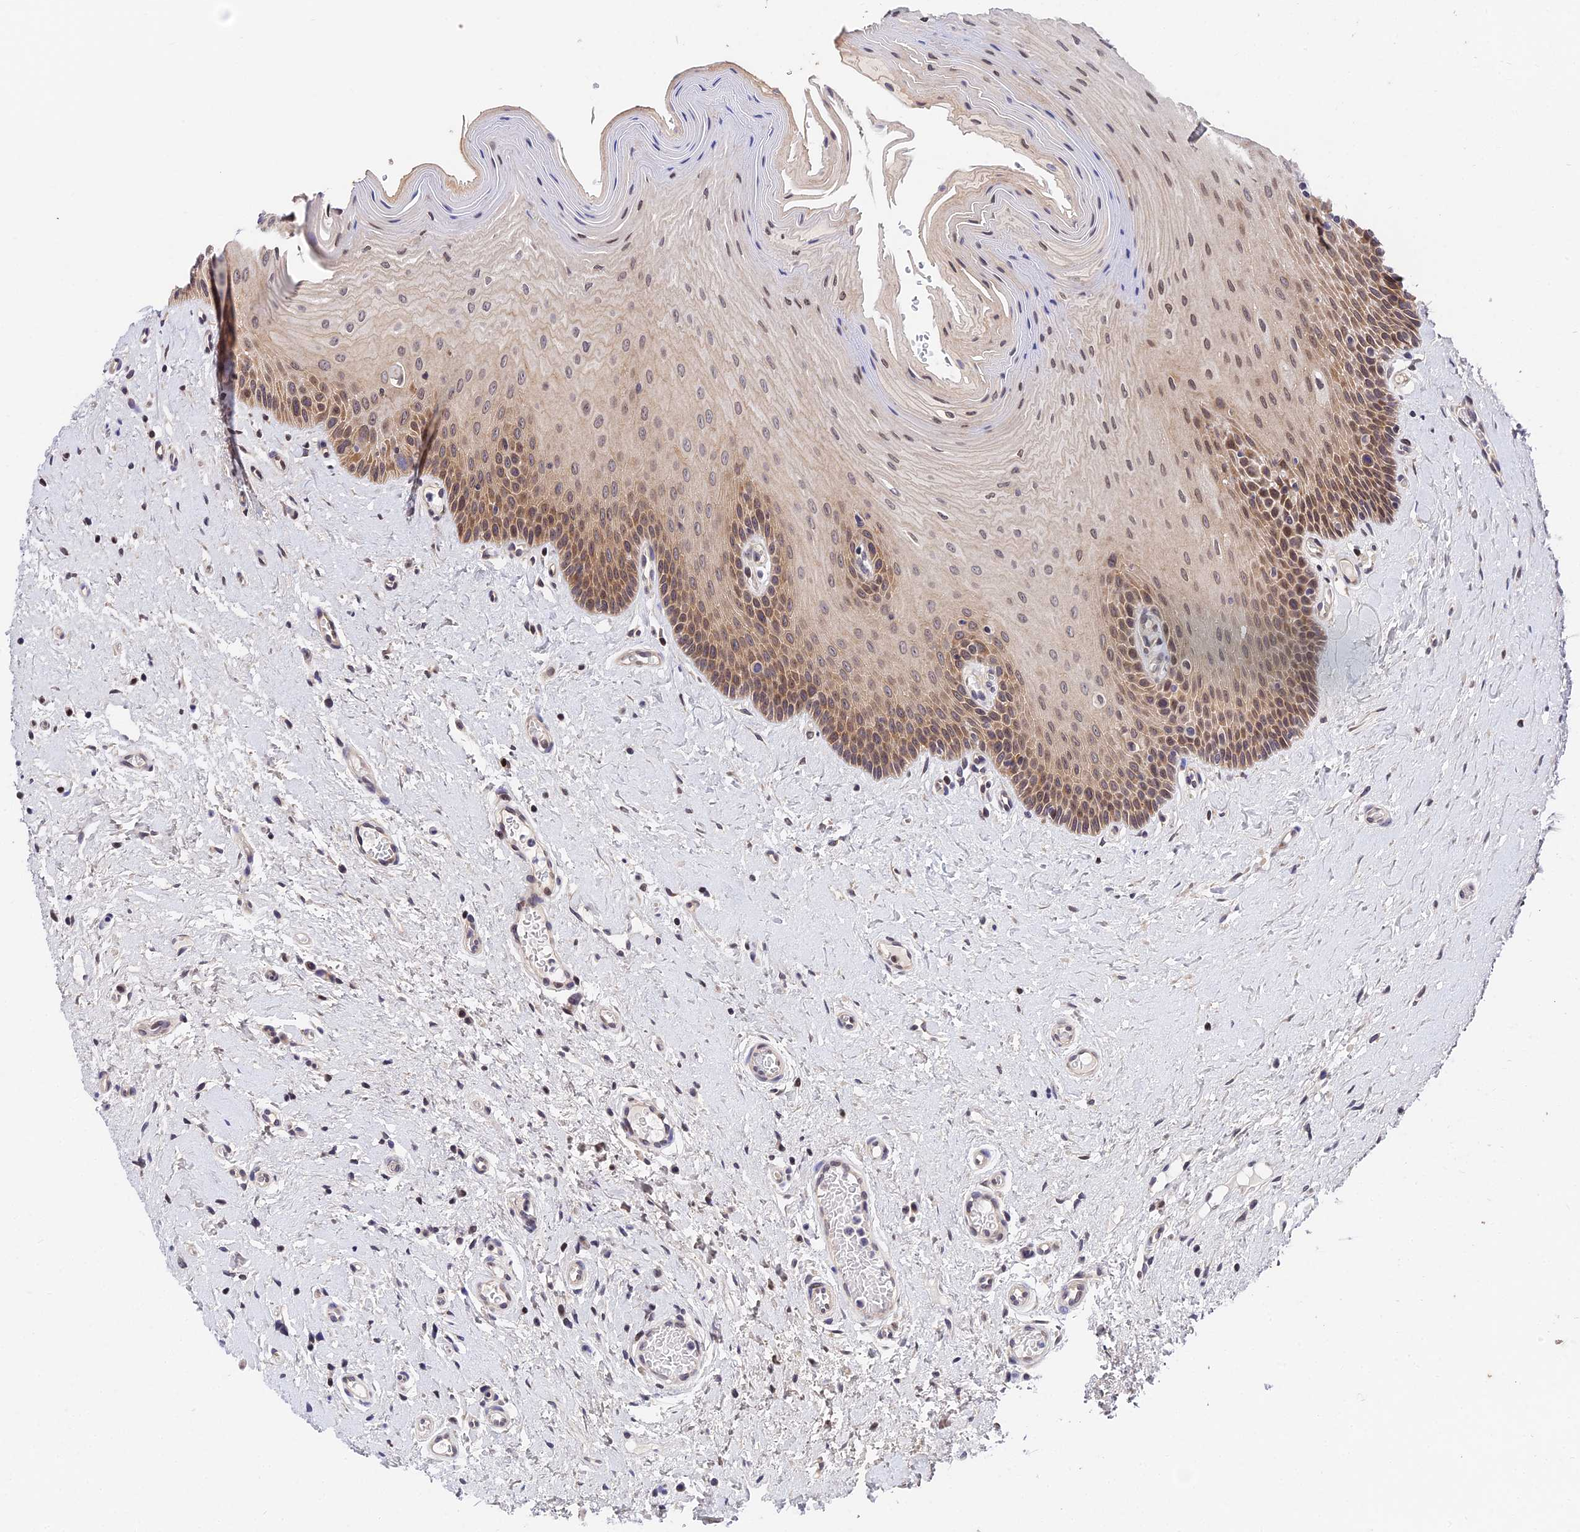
{"staining": {"intensity": "moderate", "quantity": "25%-75%", "location": "cytoplasmic/membranous"}, "tissue": "oral mucosa", "cell_type": "Squamous epithelial cells", "image_type": "normal", "snomed": [{"axis": "morphology", "description": "Normal tissue, NOS"}, {"axis": "topography", "description": "Oral tissue"}, {"axis": "topography", "description": "Tounge, NOS"}], "caption": "IHC (DAB (3,3'-diaminobenzidine)) staining of unremarkable human oral mucosa reveals moderate cytoplasmic/membranous protein positivity in approximately 25%-75% of squamous epithelial cells.", "gene": "INPP4A", "patient": {"sex": "male", "age": 47}}